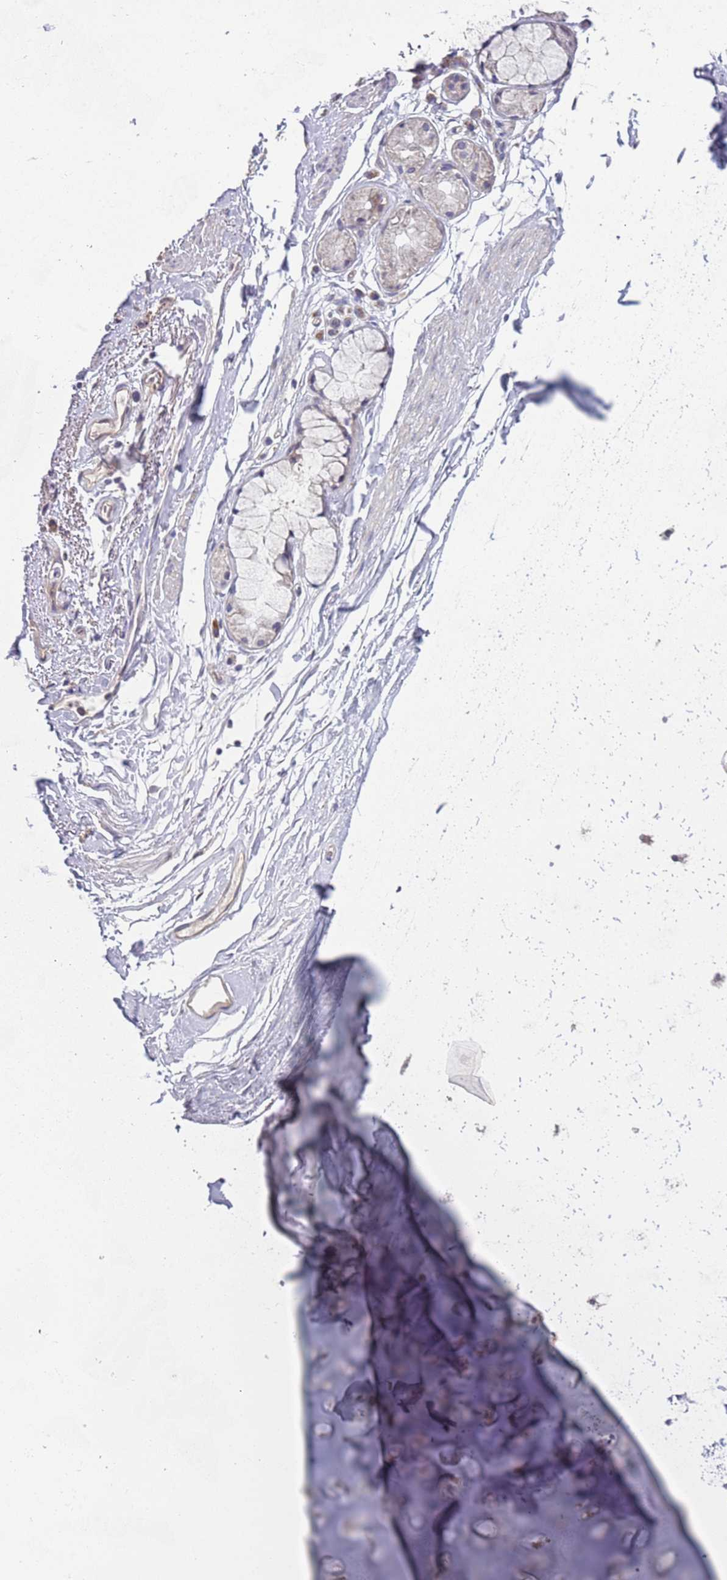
{"staining": {"intensity": "weak", "quantity": "<25%", "location": "cytoplasmic/membranous"}, "tissue": "adipose tissue", "cell_type": "Adipocytes", "image_type": "normal", "snomed": [{"axis": "morphology", "description": "Normal tissue, NOS"}, {"axis": "topography", "description": "Lymph node"}, {"axis": "topography", "description": "Bronchus"}], "caption": "Protein analysis of normal adipose tissue reveals no significant expression in adipocytes. (DAB immunohistochemistry (IHC) with hematoxylin counter stain).", "gene": "TMEM64", "patient": {"sex": "male", "age": 63}}